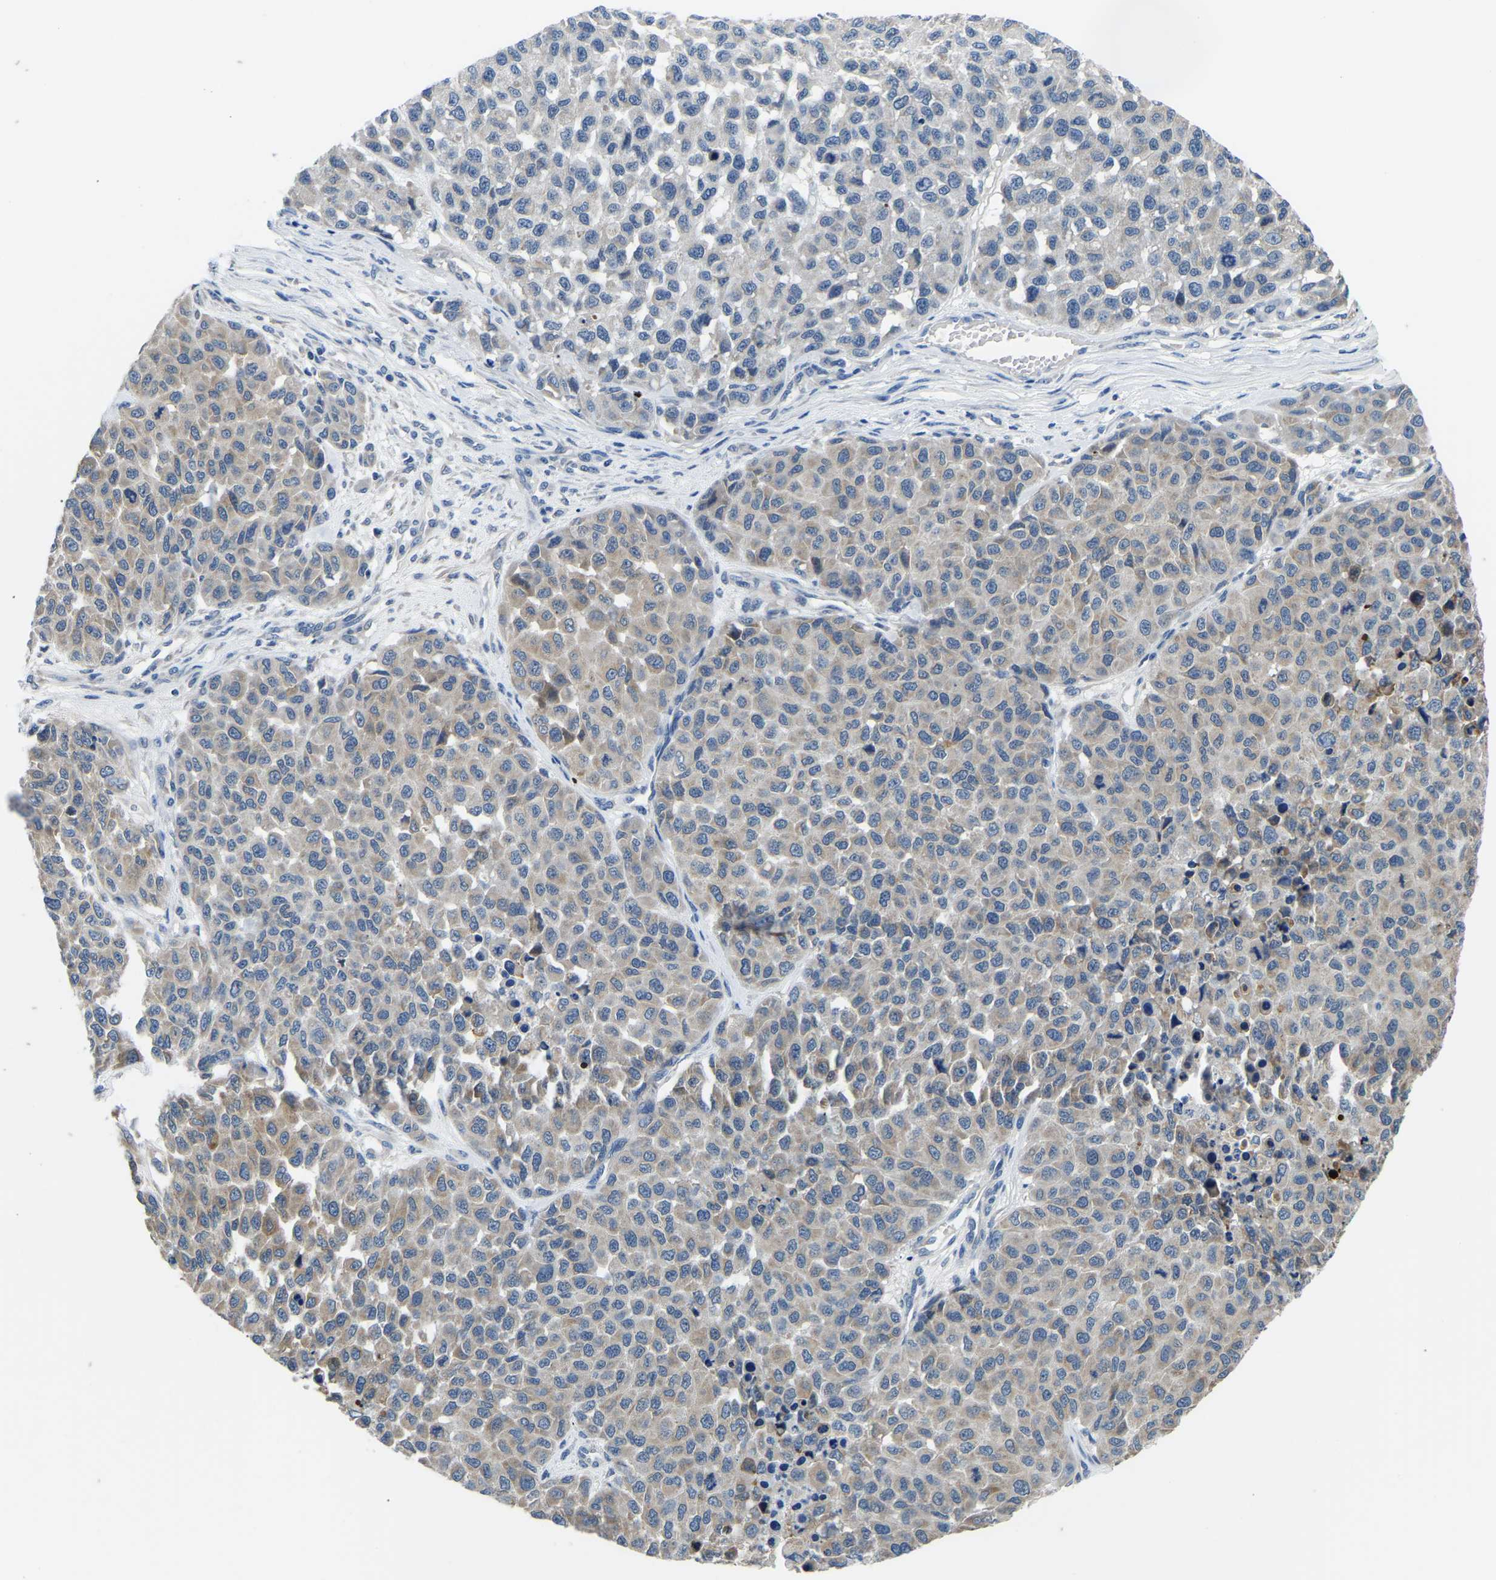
{"staining": {"intensity": "weak", "quantity": "<25%", "location": "cytoplasmic/membranous"}, "tissue": "melanoma", "cell_type": "Tumor cells", "image_type": "cancer", "snomed": [{"axis": "morphology", "description": "Malignant melanoma, NOS"}, {"axis": "topography", "description": "Skin"}], "caption": "A high-resolution micrograph shows immunohistochemistry (IHC) staining of melanoma, which reveals no significant expression in tumor cells.", "gene": "LIAS", "patient": {"sex": "male", "age": 62}}